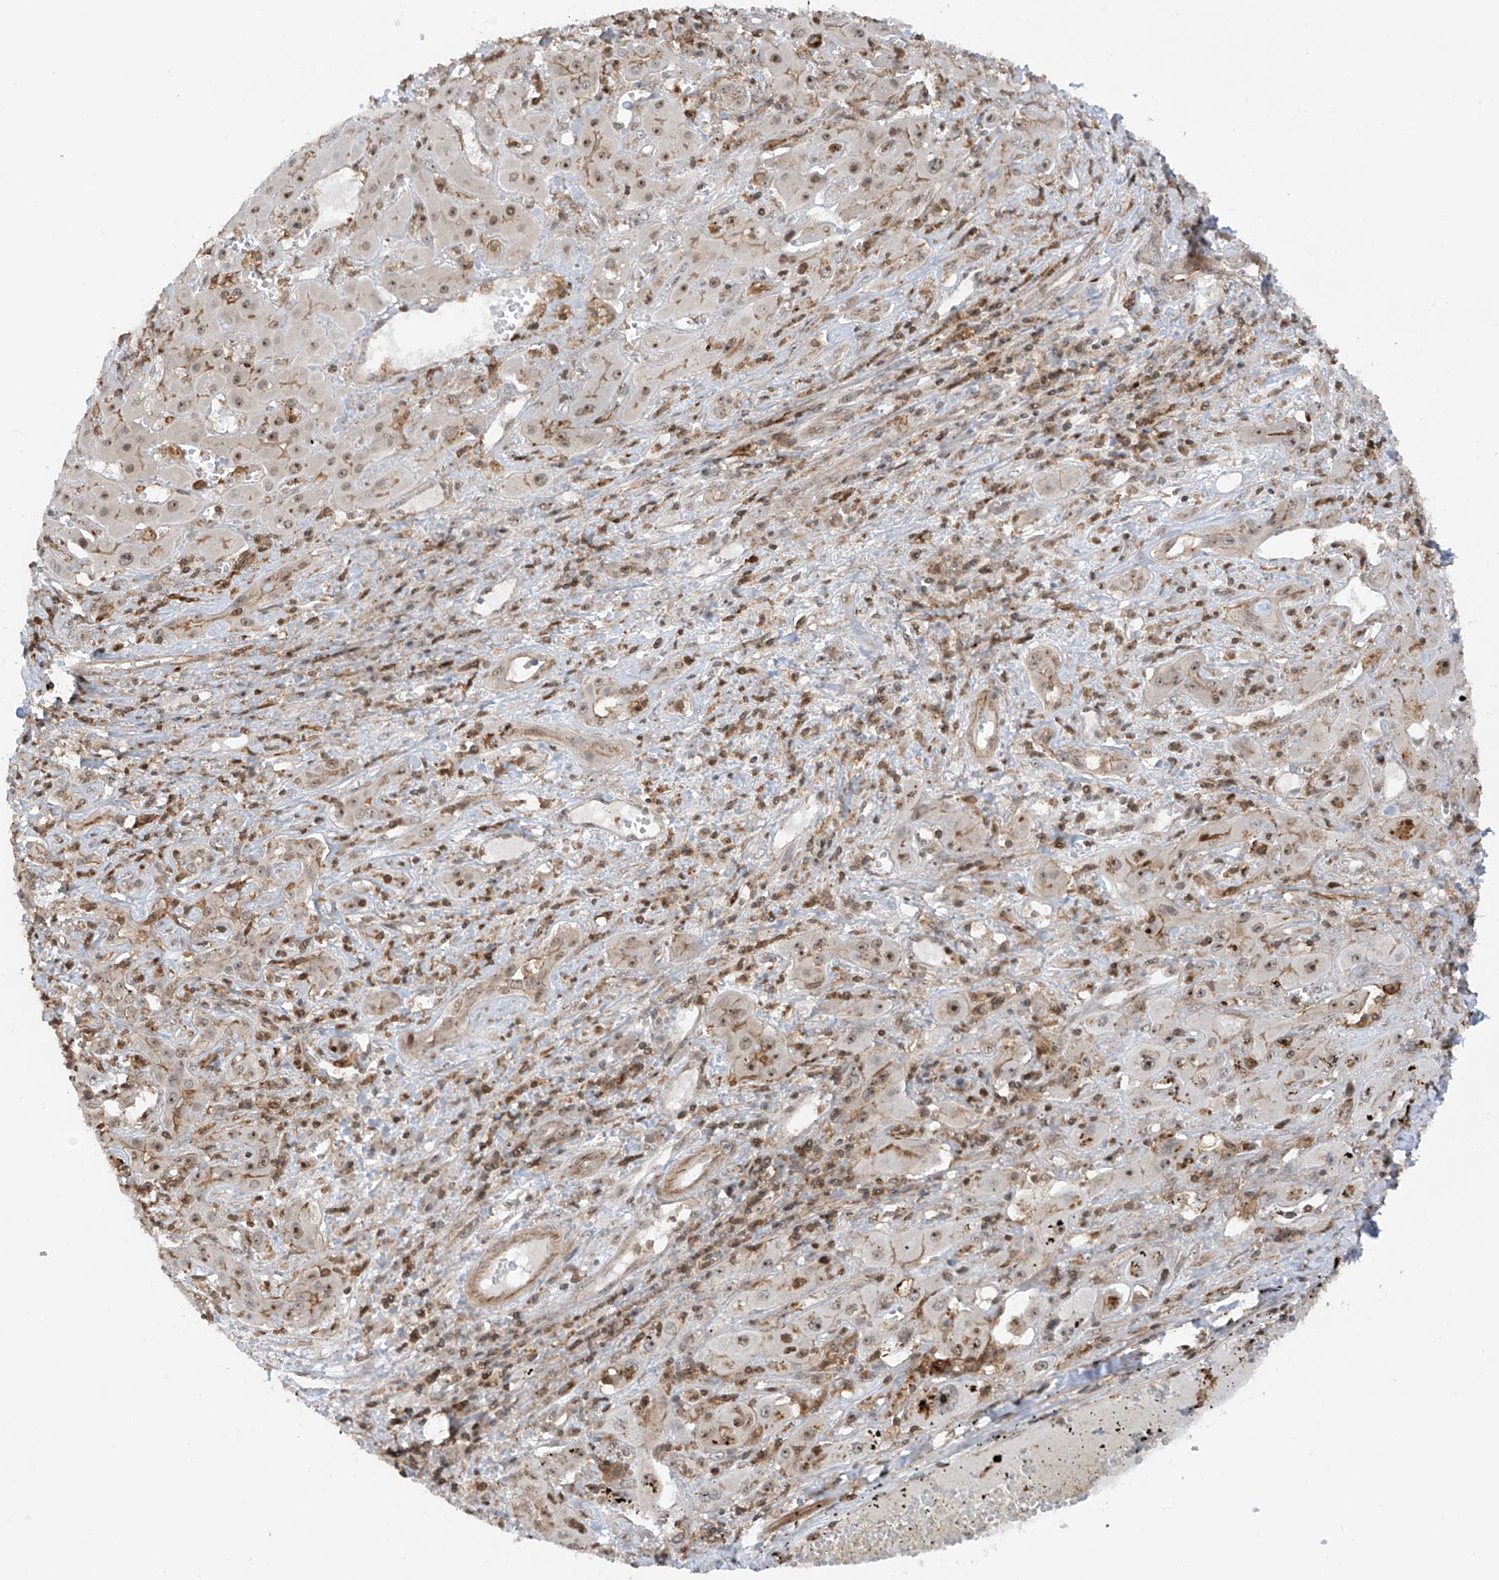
{"staining": {"intensity": "strong", "quantity": "25%-75%", "location": "cytoplasmic/membranous,nuclear"}, "tissue": "liver cancer", "cell_type": "Tumor cells", "image_type": "cancer", "snomed": [{"axis": "morphology", "description": "Cholangiocarcinoma"}, {"axis": "topography", "description": "Liver"}], "caption": "Liver cancer stained for a protein (brown) reveals strong cytoplasmic/membranous and nuclear positive staining in about 25%-75% of tumor cells.", "gene": "REPIN1", "patient": {"sex": "male", "age": 67}}